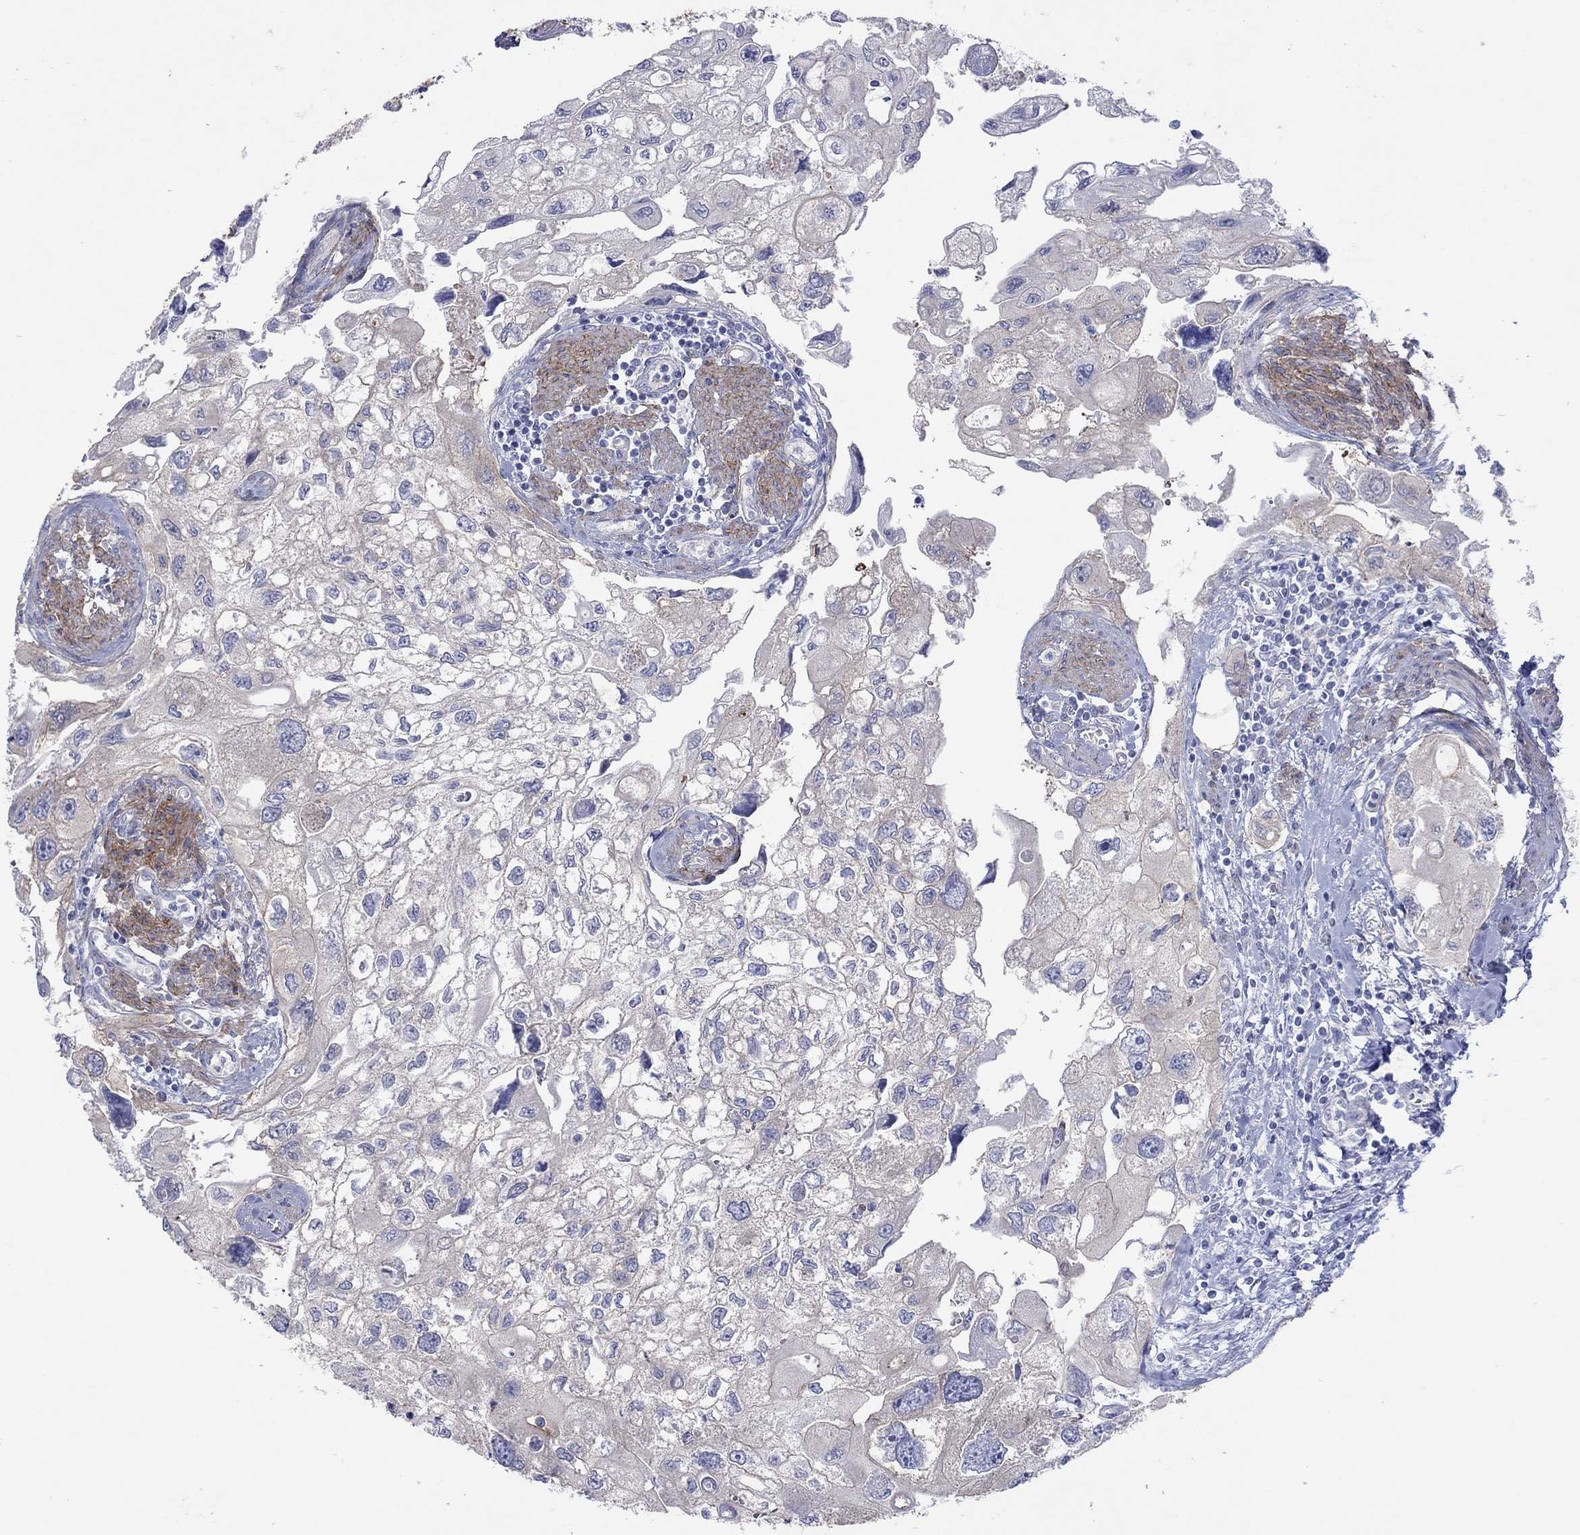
{"staining": {"intensity": "weak", "quantity": "<25%", "location": "cytoplasmic/membranous"}, "tissue": "urothelial cancer", "cell_type": "Tumor cells", "image_type": "cancer", "snomed": [{"axis": "morphology", "description": "Urothelial carcinoma, High grade"}, {"axis": "topography", "description": "Urinary bladder"}], "caption": "Immunohistochemistry (IHC) photomicrograph of urothelial cancer stained for a protein (brown), which demonstrates no expression in tumor cells. (Stains: DAB immunohistochemistry (IHC) with hematoxylin counter stain, Microscopy: brightfield microscopy at high magnification).", "gene": "TPRN", "patient": {"sex": "male", "age": 59}}